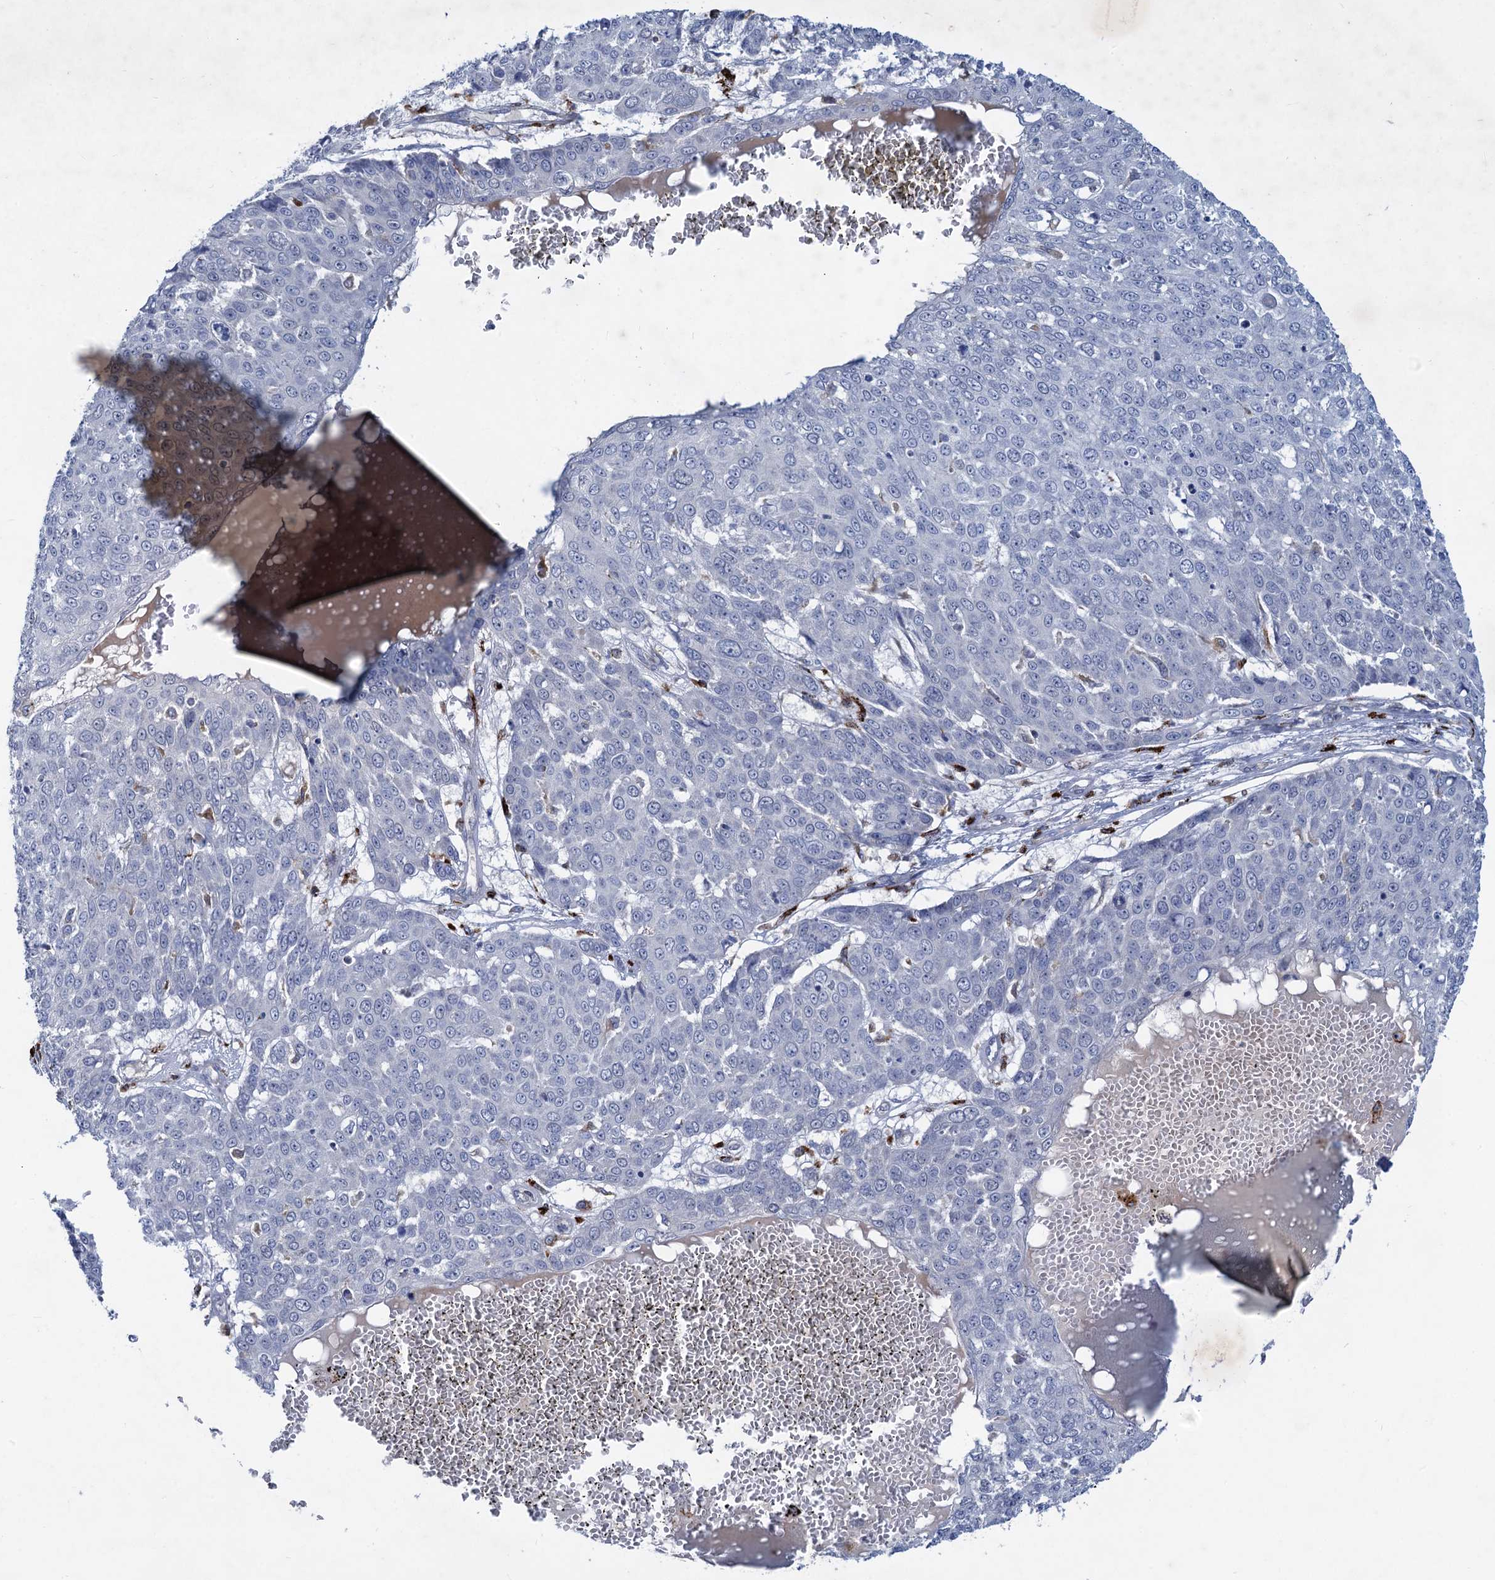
{"staining": {"intensity": "negative", "quantity": "none", "location": "none"}, "tissue": "skin cancer", "cell_type": "Tumor cells", "image_type": "cancer", "snomed": [{"axis": "morphology", "description": "Squamous cell carcinoma, NOS"}, {"axis": "topography", "description": "Skin"}], "caption": "High power microscopy image of an IHC histopathology image of skin cancer, revealing no significant positivity in tumor cells.", "gene": "ANKS3", "patient": {"sex": "male", "age": 71}}